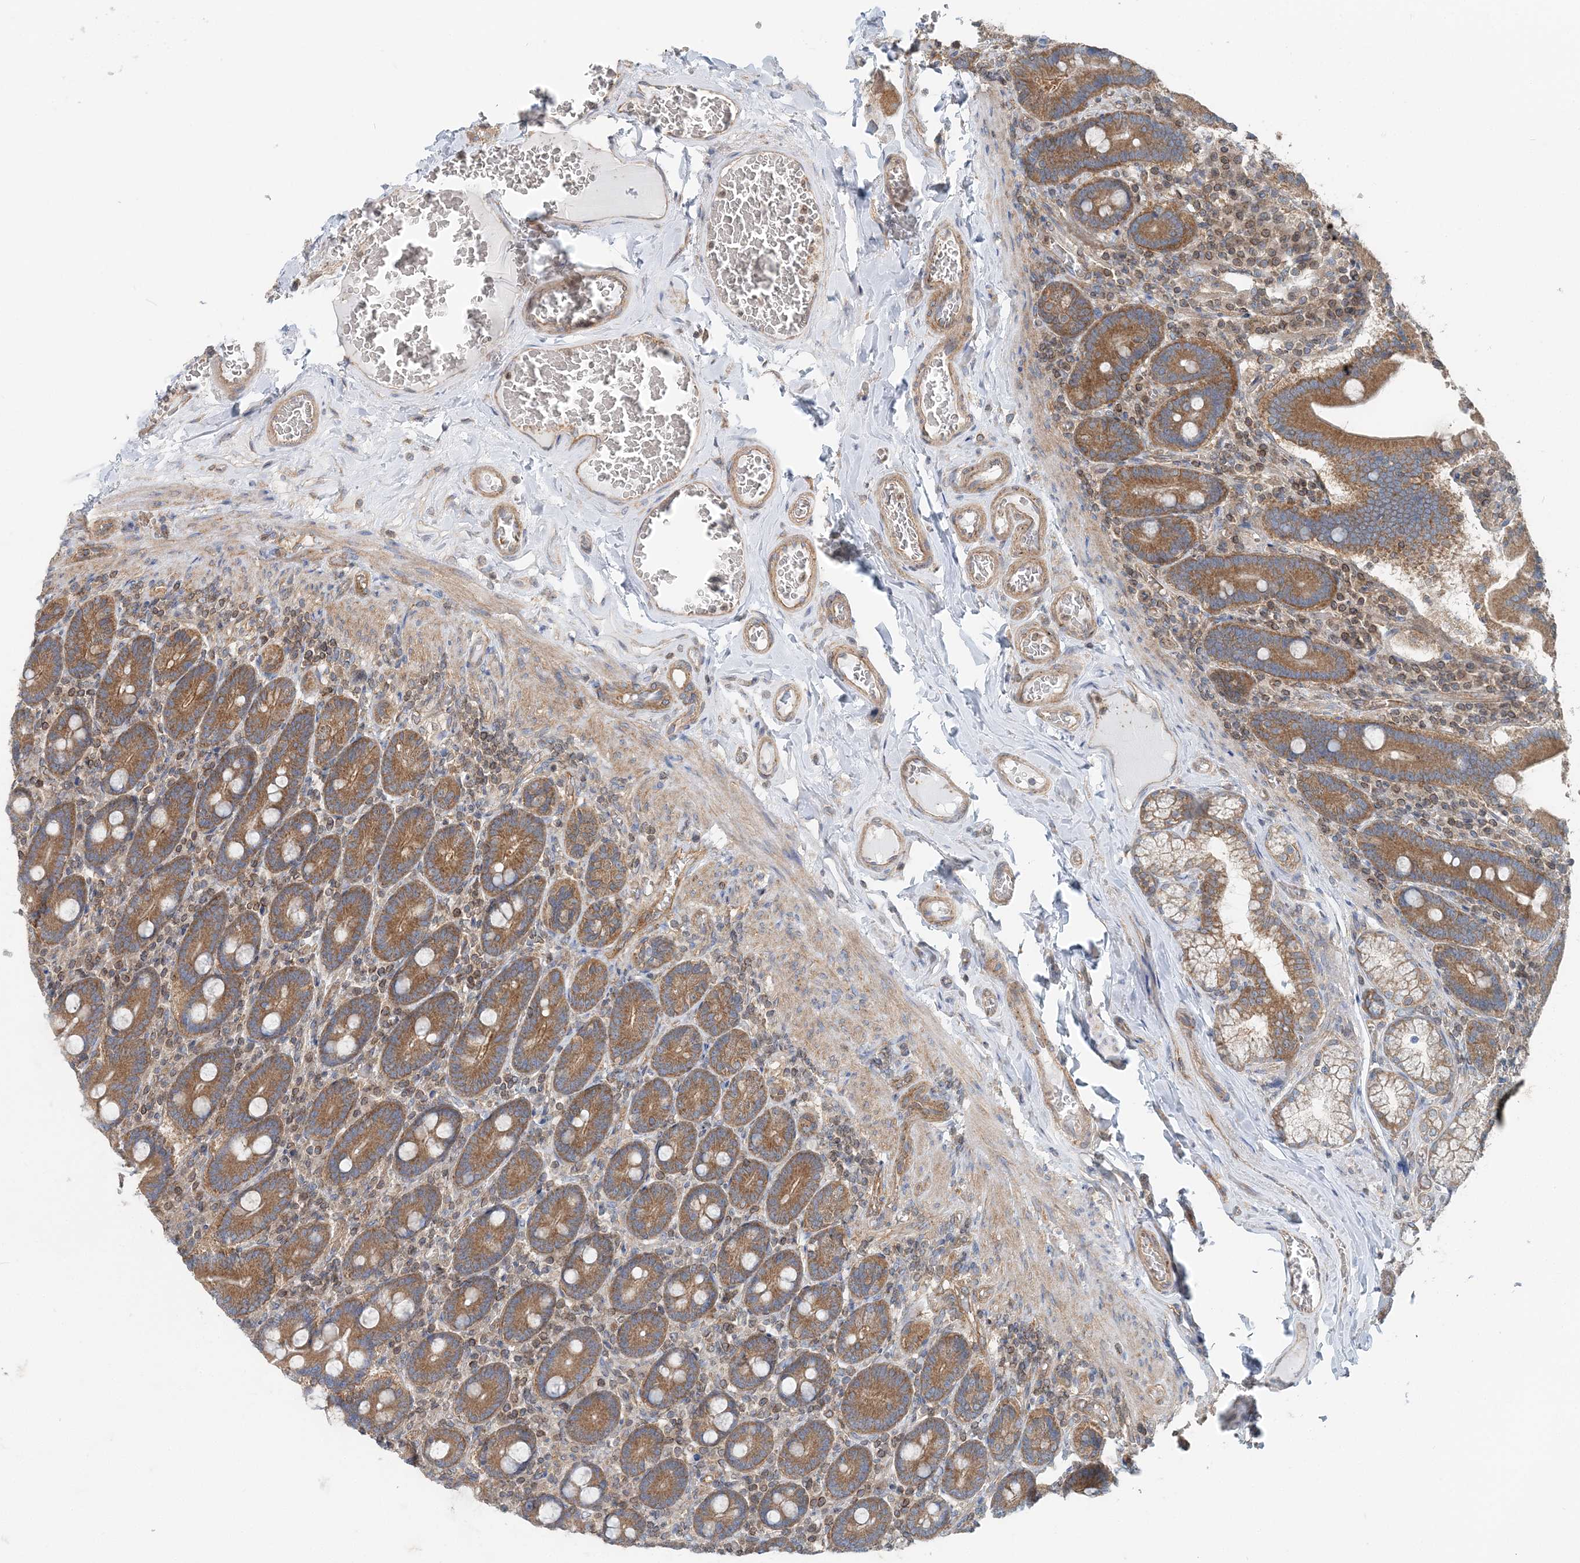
{"staining": {"intensity": "strong", "quantity": ">75%", "location": "cytoplasmic/membranous"}, "tissue": "duodenum", "cell_type": "Glandular cells", "image_type": "normal", "snomed": [{"axis": "morphology", "description": "Normal tissue, NOS"}, {"axis": "topography", "description": "Duodenum"}], "caption": "Strong cytoplasmic/membranous expression is identified in approximately >75% of glandular cells in normal duodenum.", "gene": "MOB4", "patient": {"sex": "female", "age": 62}}